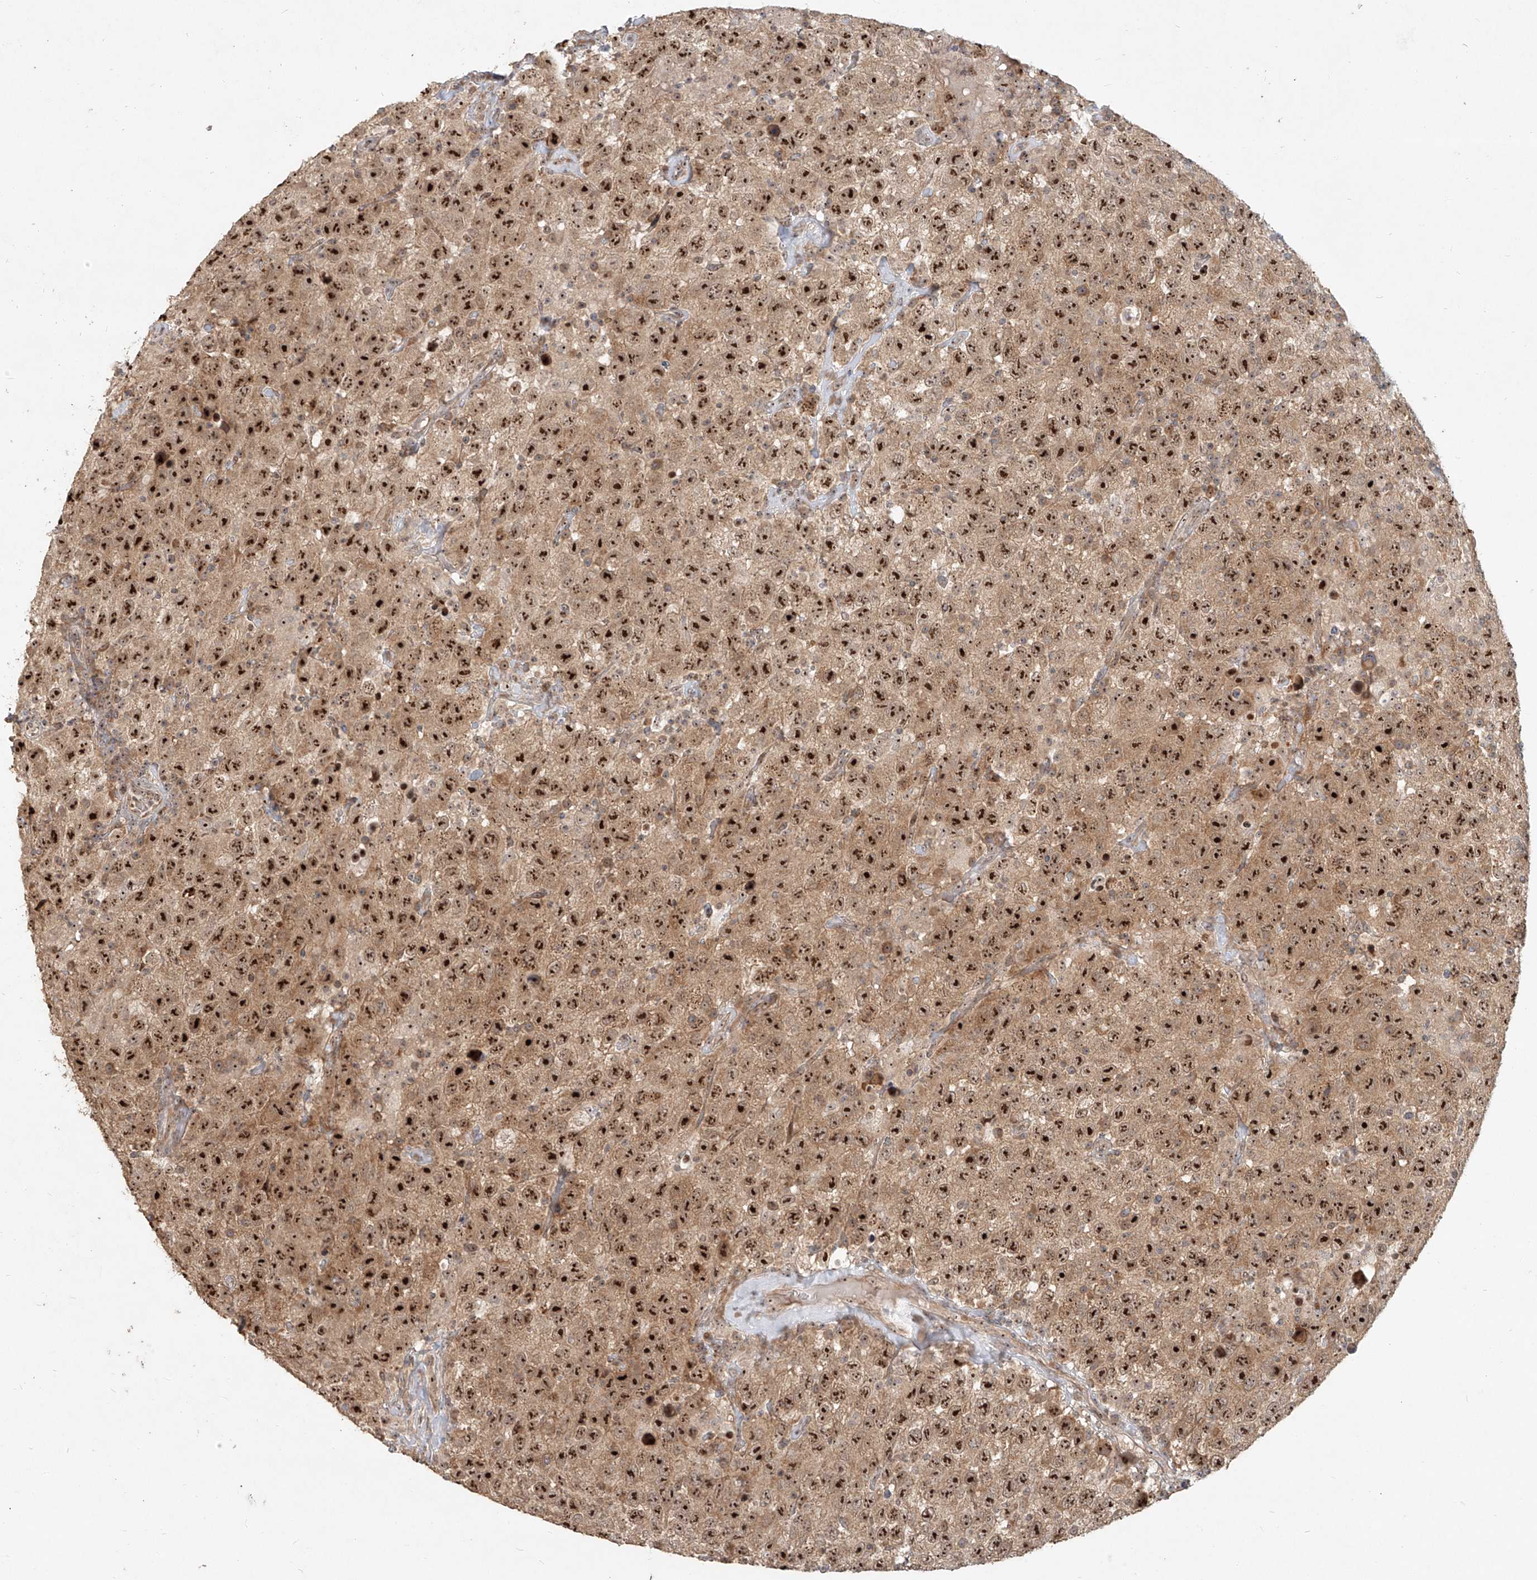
{"staining": {"intensity": "strong", "quantity": ">75%", "location": "cytoplasmic/membranous,nuclear"}, "tissue": "testis cancer", "cell_type": "Tumor cells", "image_type": "cancer", "snomed": [{"axis": "morphology", "description": "Seminoma, NOS"}, {"axis": "topography", "description": "Testis"}], "caption": "A histopathology image of human testis seminoma stained for a protein demonstrates strong cytoplasmic/membranous and nuclear brown staining in tumor cells. (IHC, brightfield microscopy, high magnification).", "gene": "BYSL", "patient": {"sex": "male", "age": 41}}